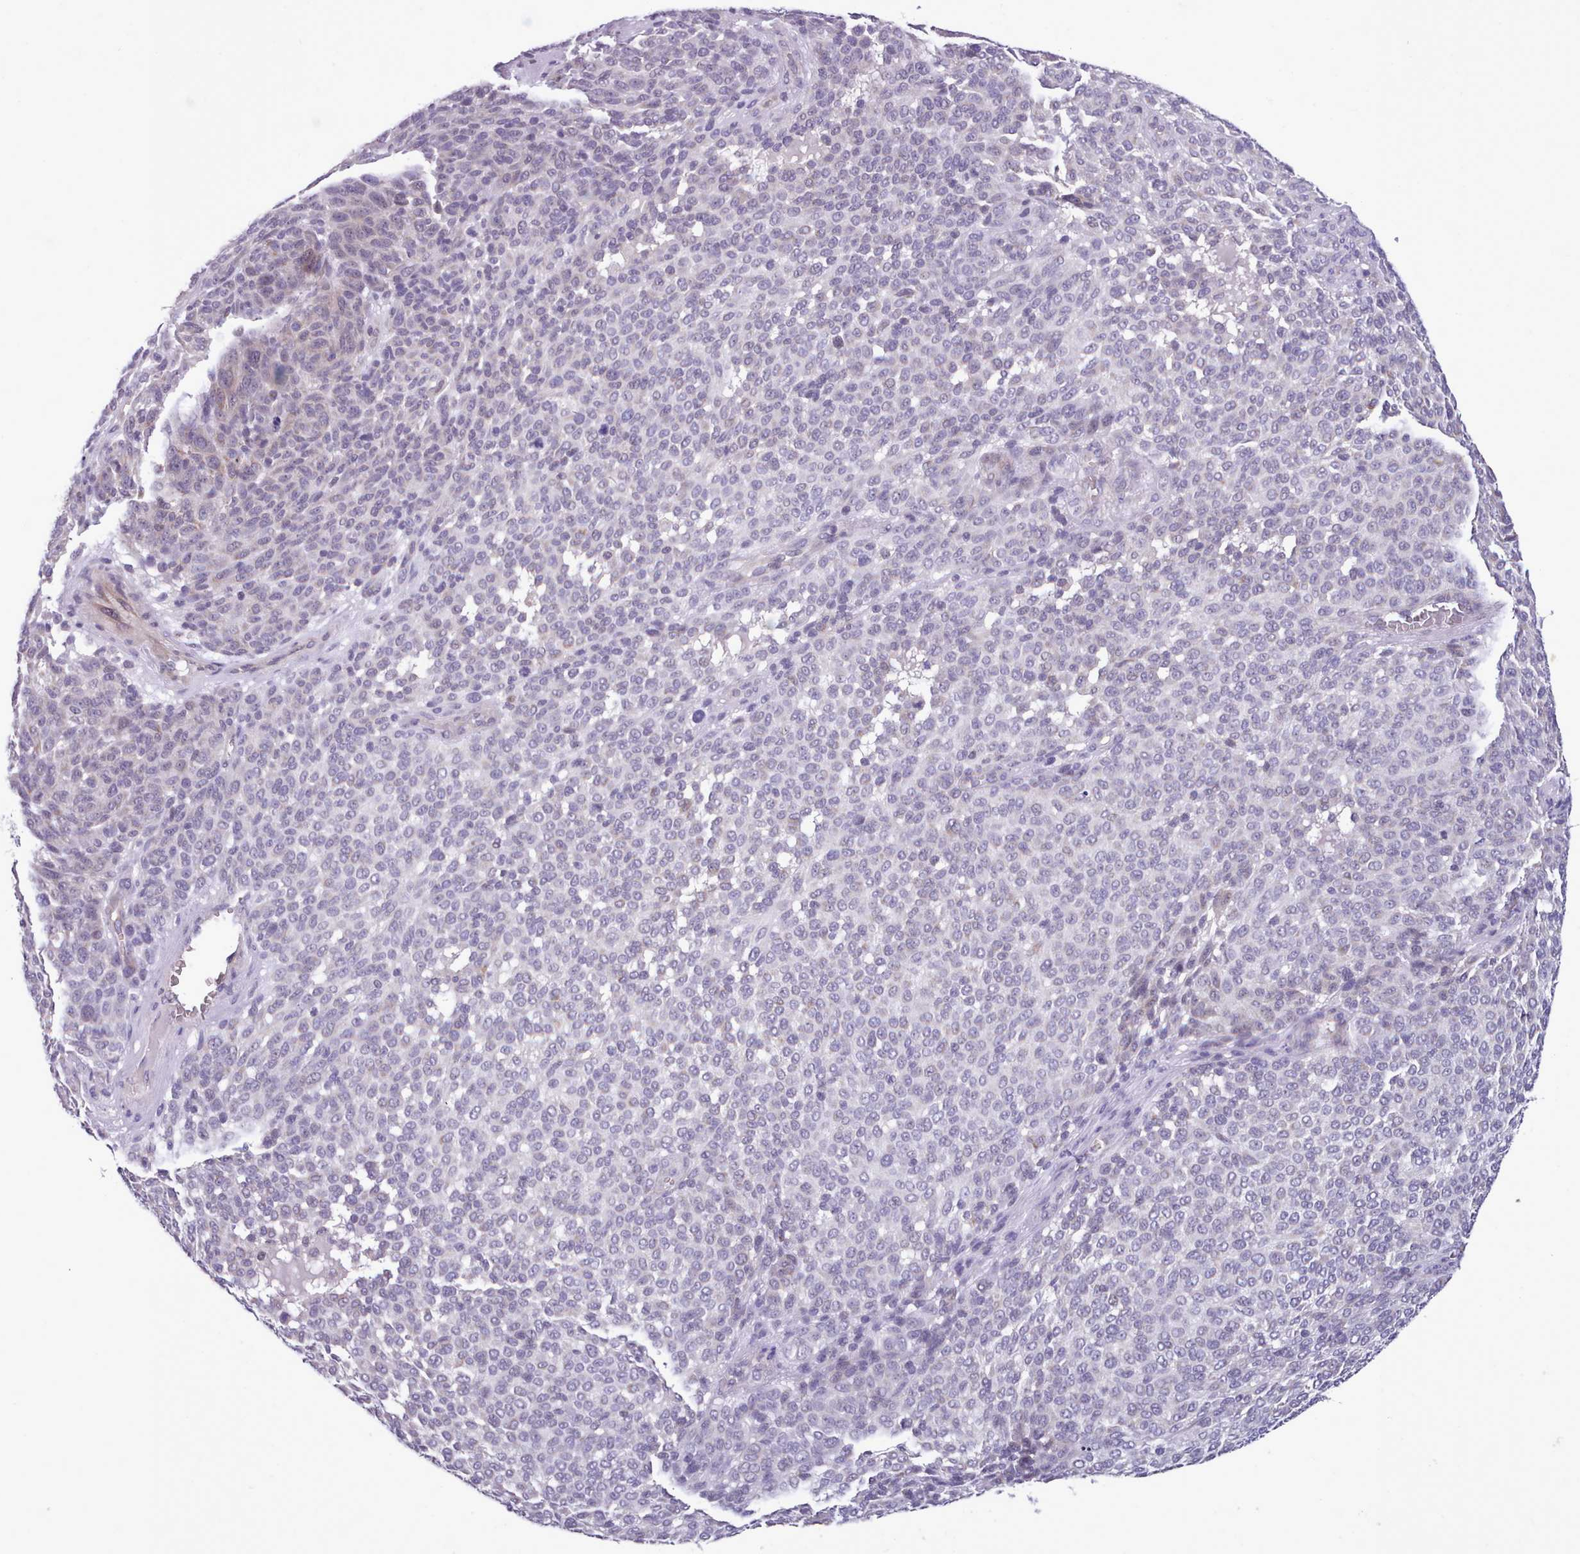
{"staining": {"intensity": "negative", "quantity": "none", "location": "none"}, "tissue": "melanoma", "cell_type": "Tumor cells", "image_type": "cancer", "snomed": [{"axis": "morphology", "description": "Malignant melanoma, NOS"}, {"axis": "topography", "description": "Skin"}], "caption": "Human melanoma stained for a protein using immunohistochemistry reveals no positivity in tumor cells.", "gene": "KCTD16", "patient": {"sex": "male", "age": 49}}